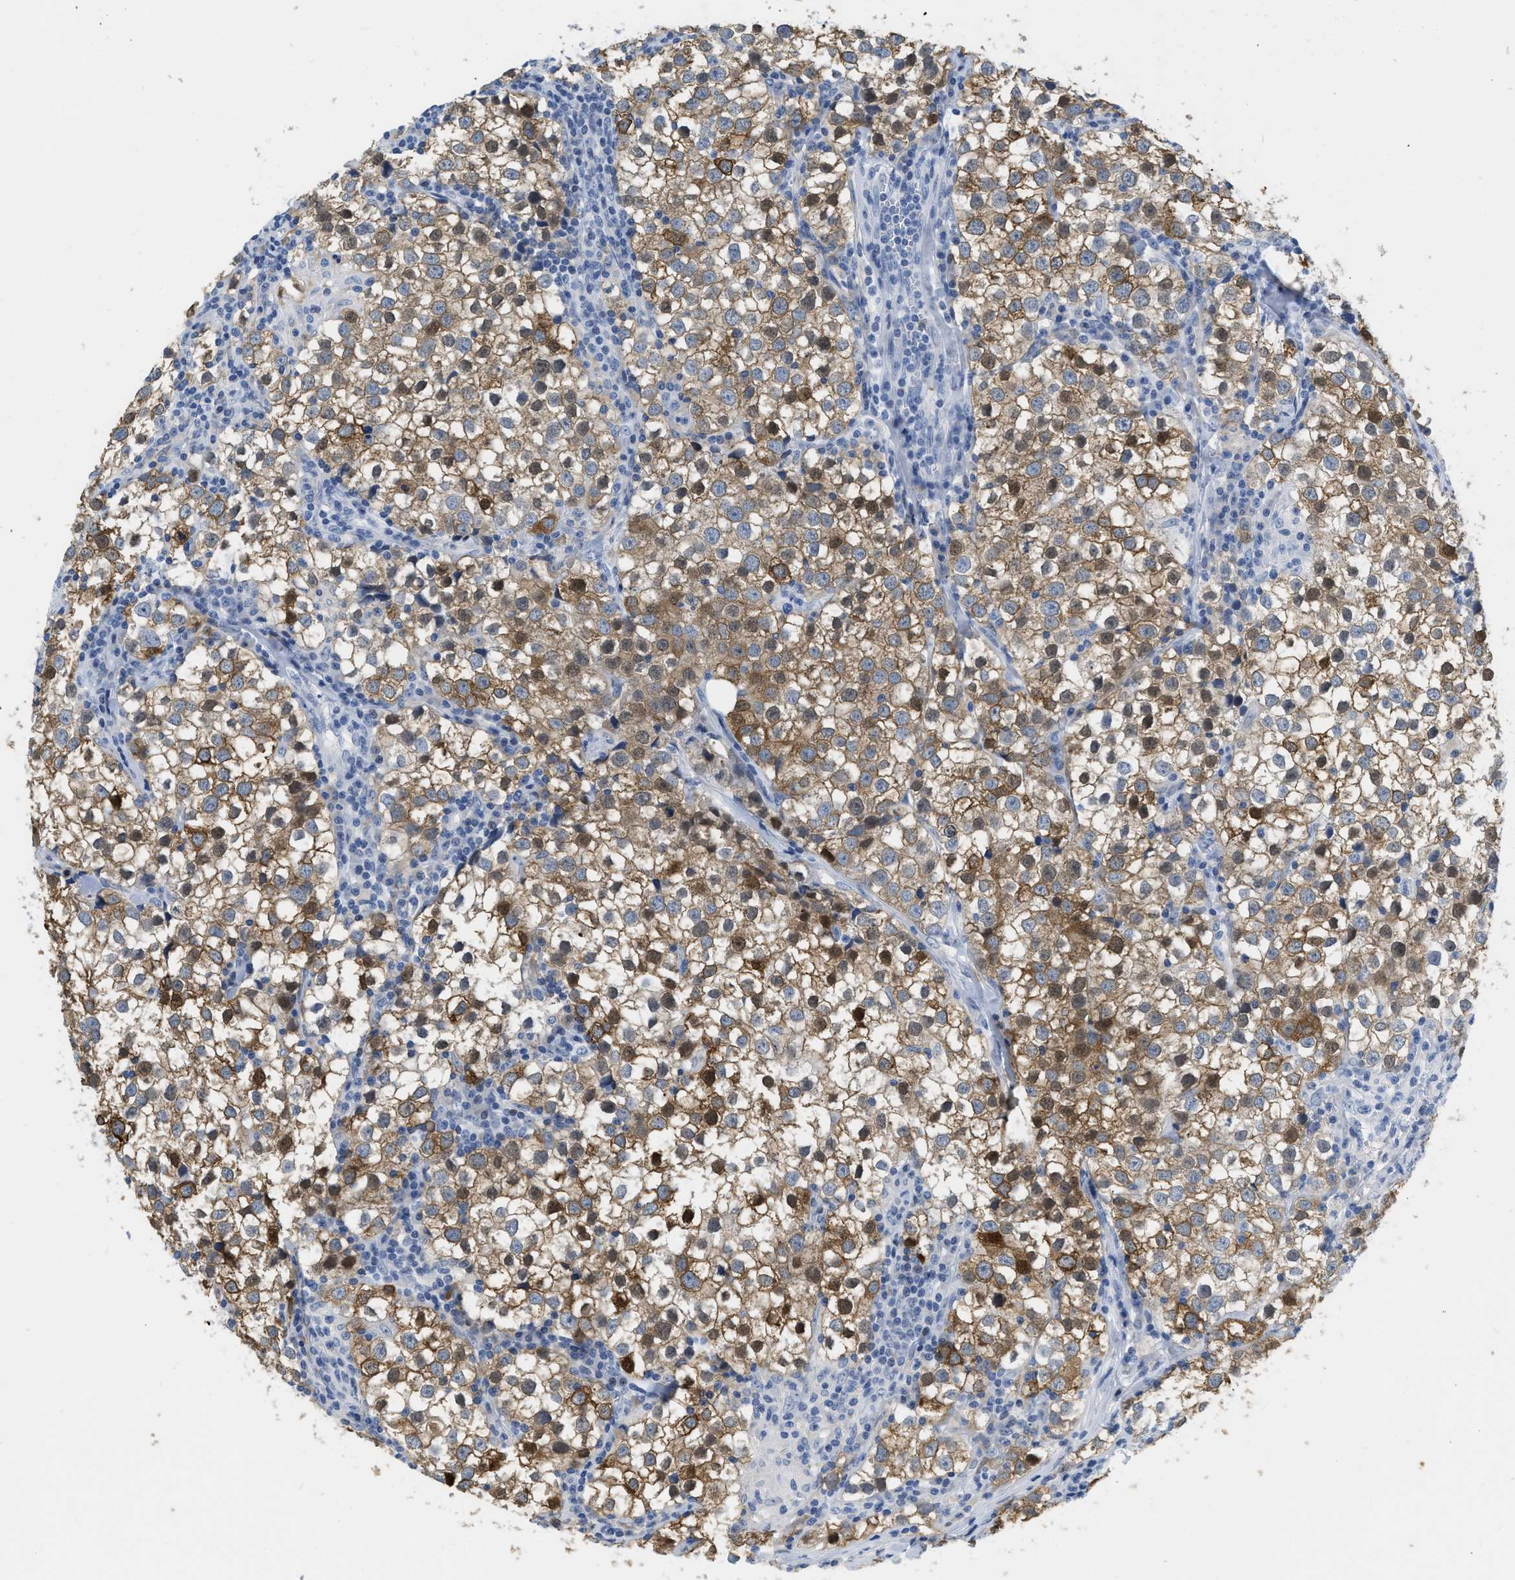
{"staining": {"intensity": "moderate", "quantity": ">75%", "location": "cytoplasmic/membranous"}, "tissue": "testis cancer", "cell_type": "Tumor cells", "image_type": "cancer", "snomed": [{"axis": "morphology", "description": "Seminoma, NOS"}, {"axis": "morphology", "description": "Carcinoma, Embryonal, NOS"}, {"axis": "topography", "description": "Testis"}], "caption": "The immunohistochemical stain highlights moderate cytoplasmic/membranous staining in tumor cells of testis cancer tissue.", "gene": "CRYM", "patient": {"sex": "male", "age": 36}}